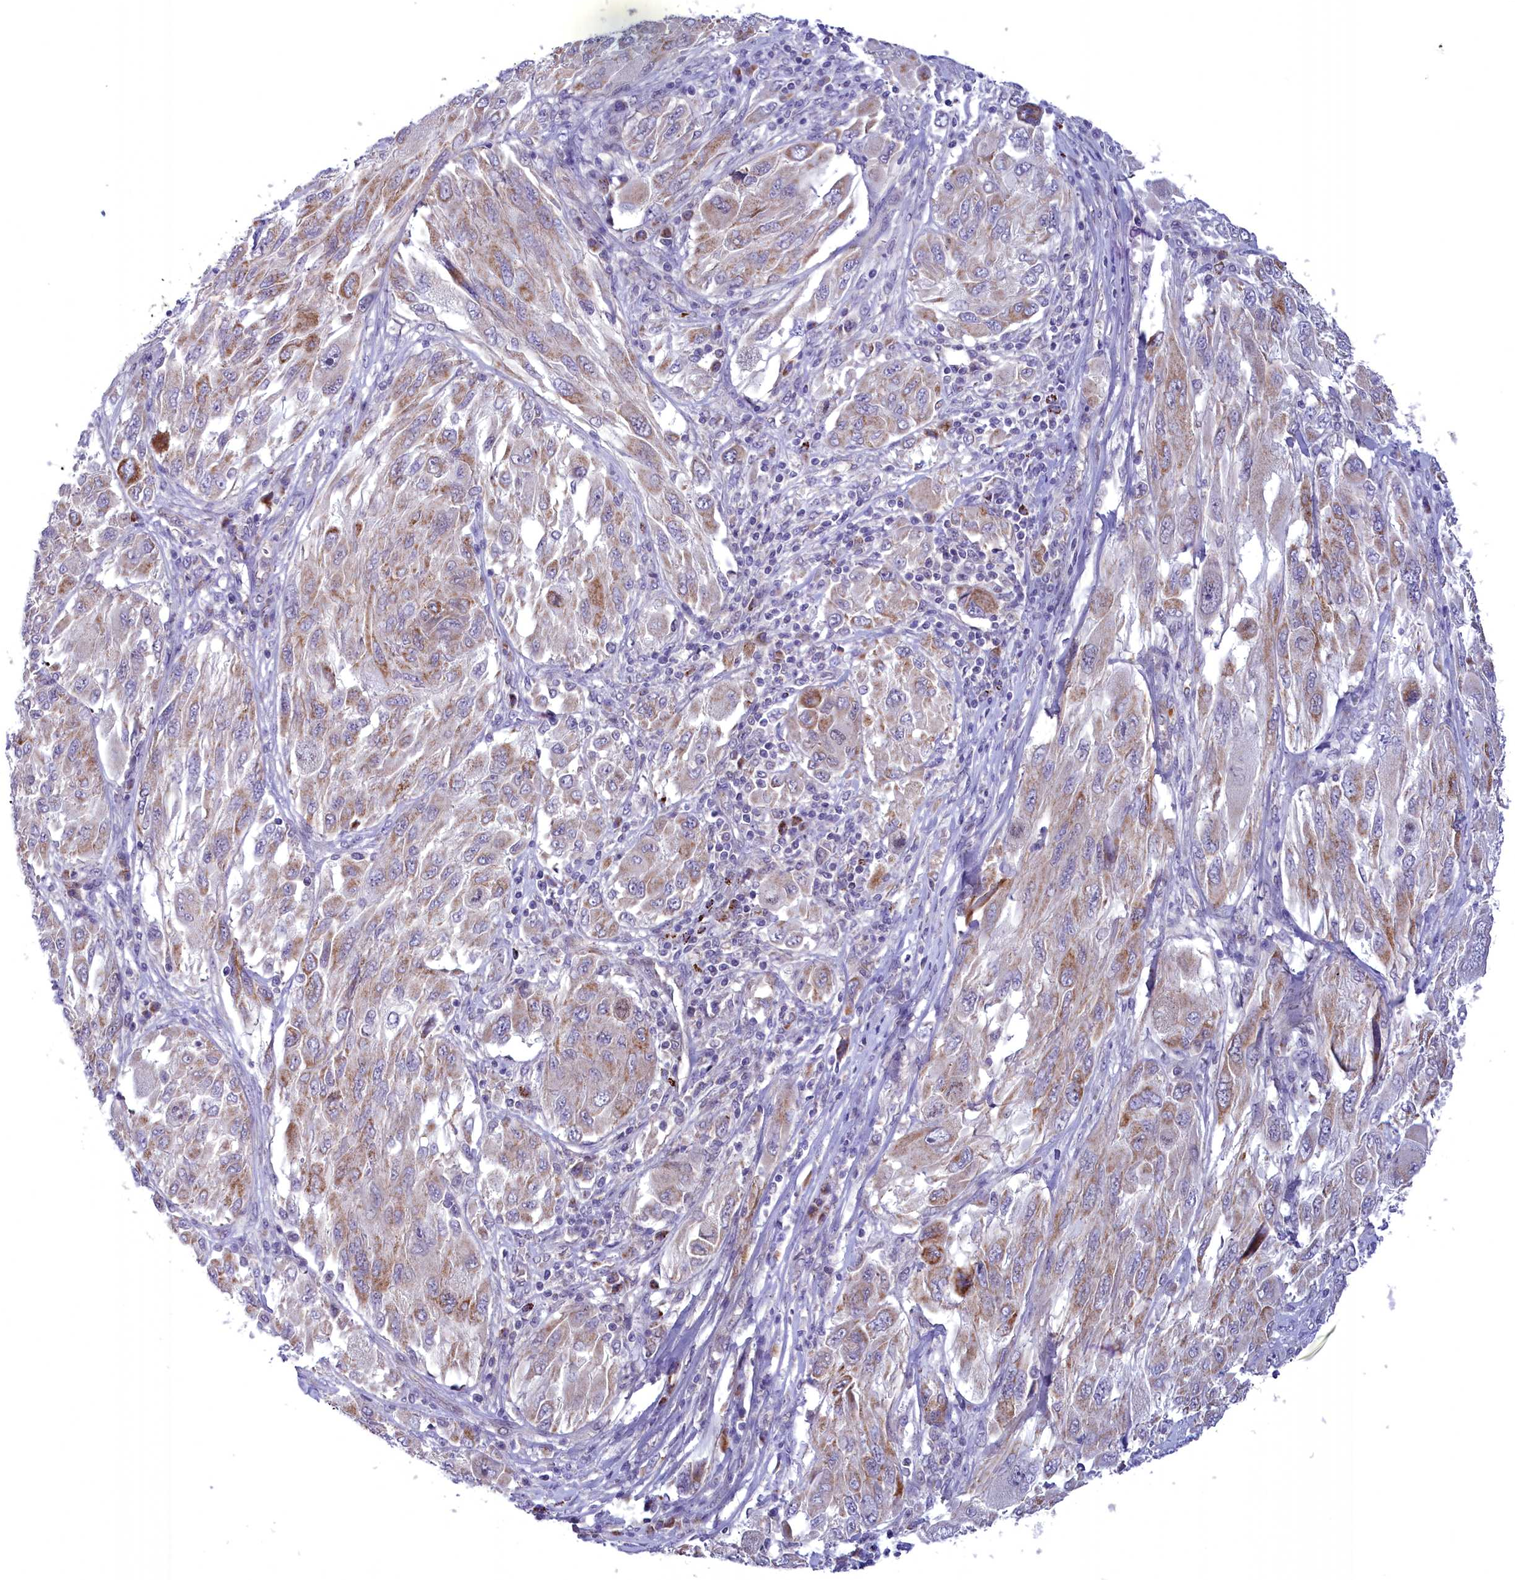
{"staining": {"intensity": "moderate", "quantity": "25%-75%", "location": "cytoplasmic/membranous"}, "tissue": "melanoma", "cell_type": "Tumor cells", "image_type": "cancer", "snomed": [{"axis": "morphology", "description": "Malignant melanoma, NOS"}, {"axis": "topography", "description": "Skin"}], "caption": "Melanoma tissue demonstrates moderate cytoplasmic/membranous staining in approximately 25%-75% of tumor cells", "gene": "FAM149B1", "patient": {"sex": "female", "age": 91}}